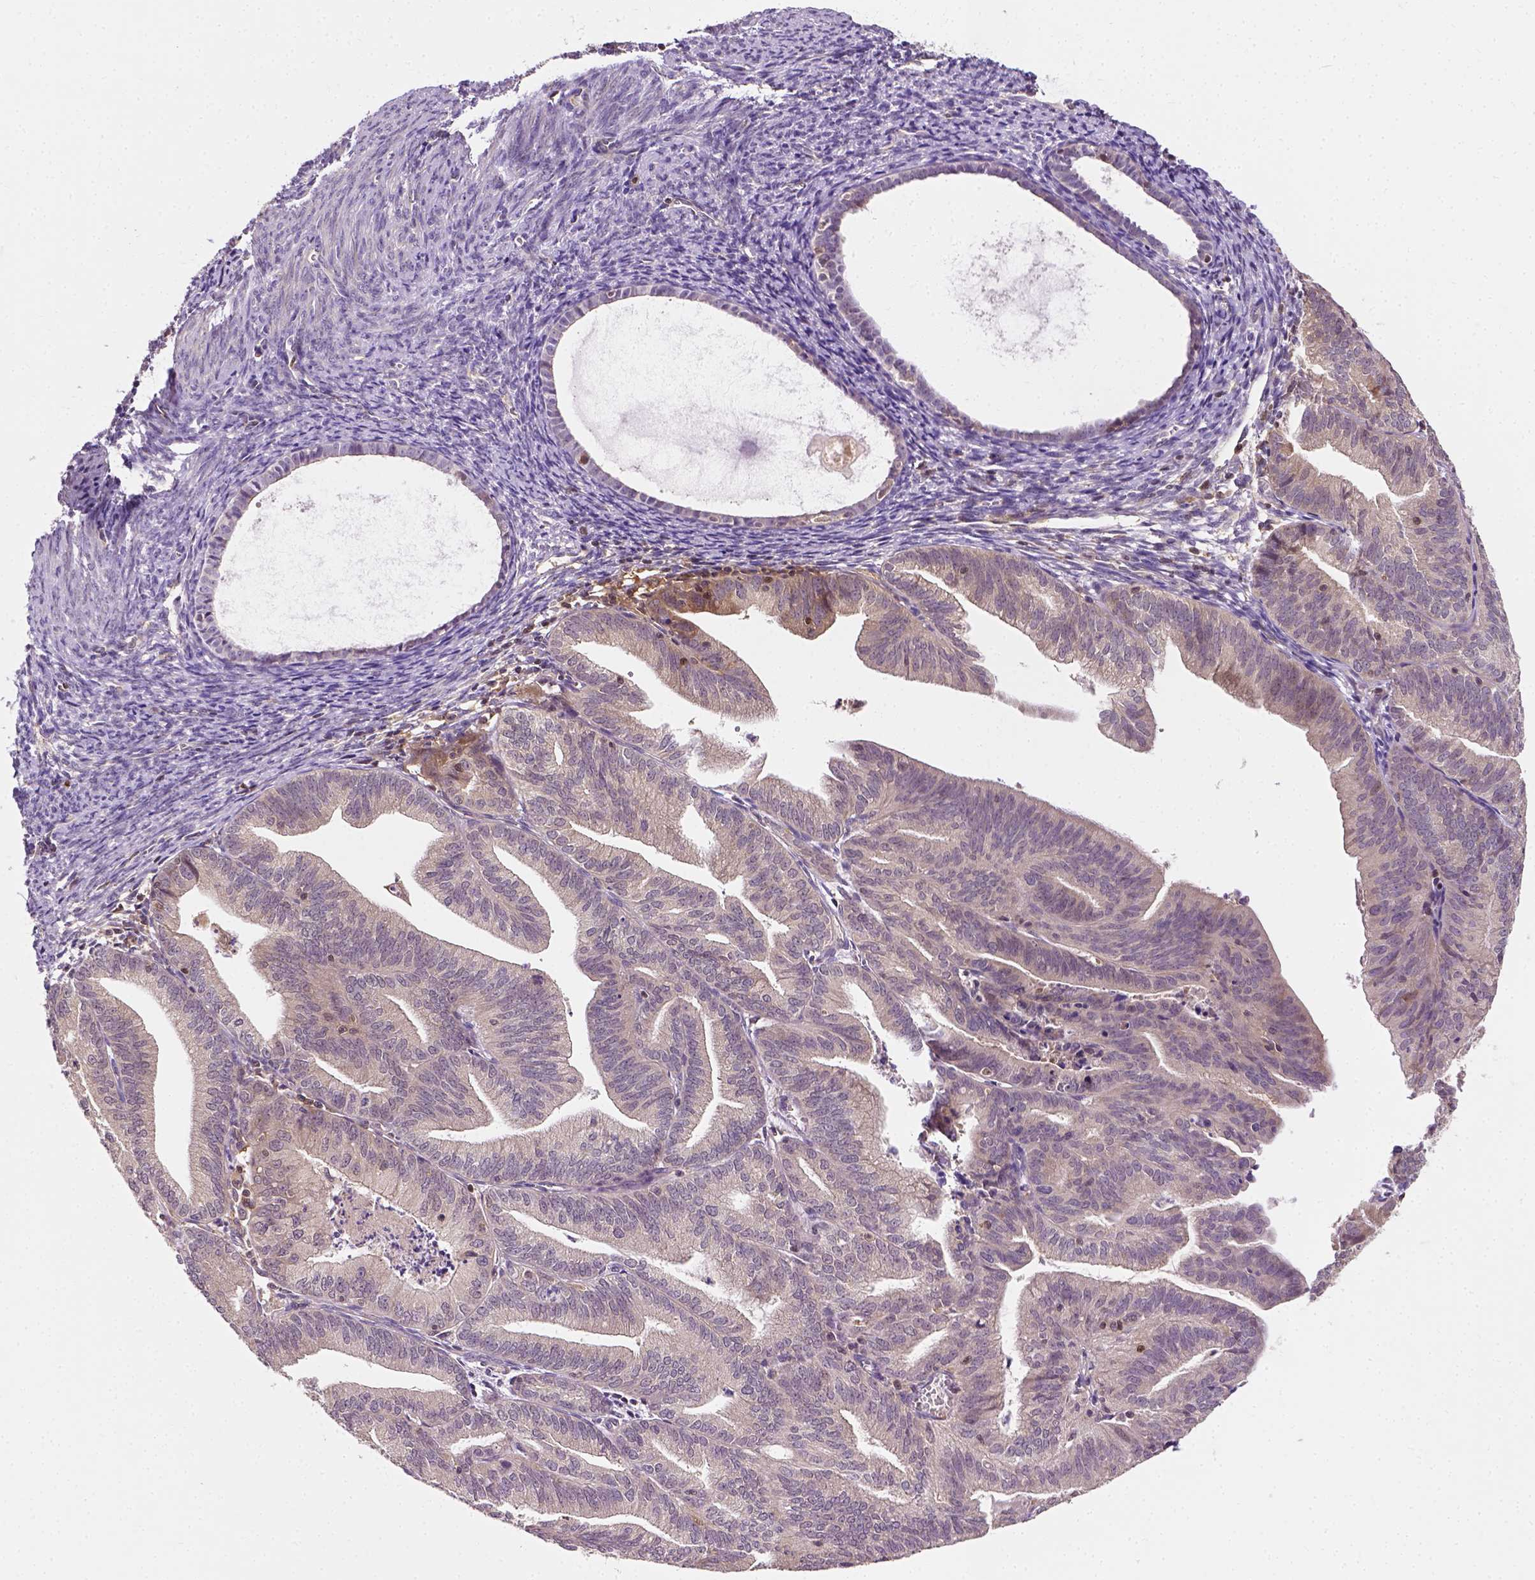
{"staining": {"intensity": "negative", "quantity": "none", "location": "none"}, "tissue": "endometrial cancer", "cell_type": "Tumor cells", "image_type": "cancer", "snomed": [{"axis": "morphology", "description": "Adenocarcinoma, NOS"}, {"axis": "topography", "description": "Endometrium"}], "caption": "Endometrial adenocarcinoma stained for a protein using immunohistochemistry demonstrates no expression tumor cells.", "gene": "MATK", "patient": {"sex": "female", "age": 70}}